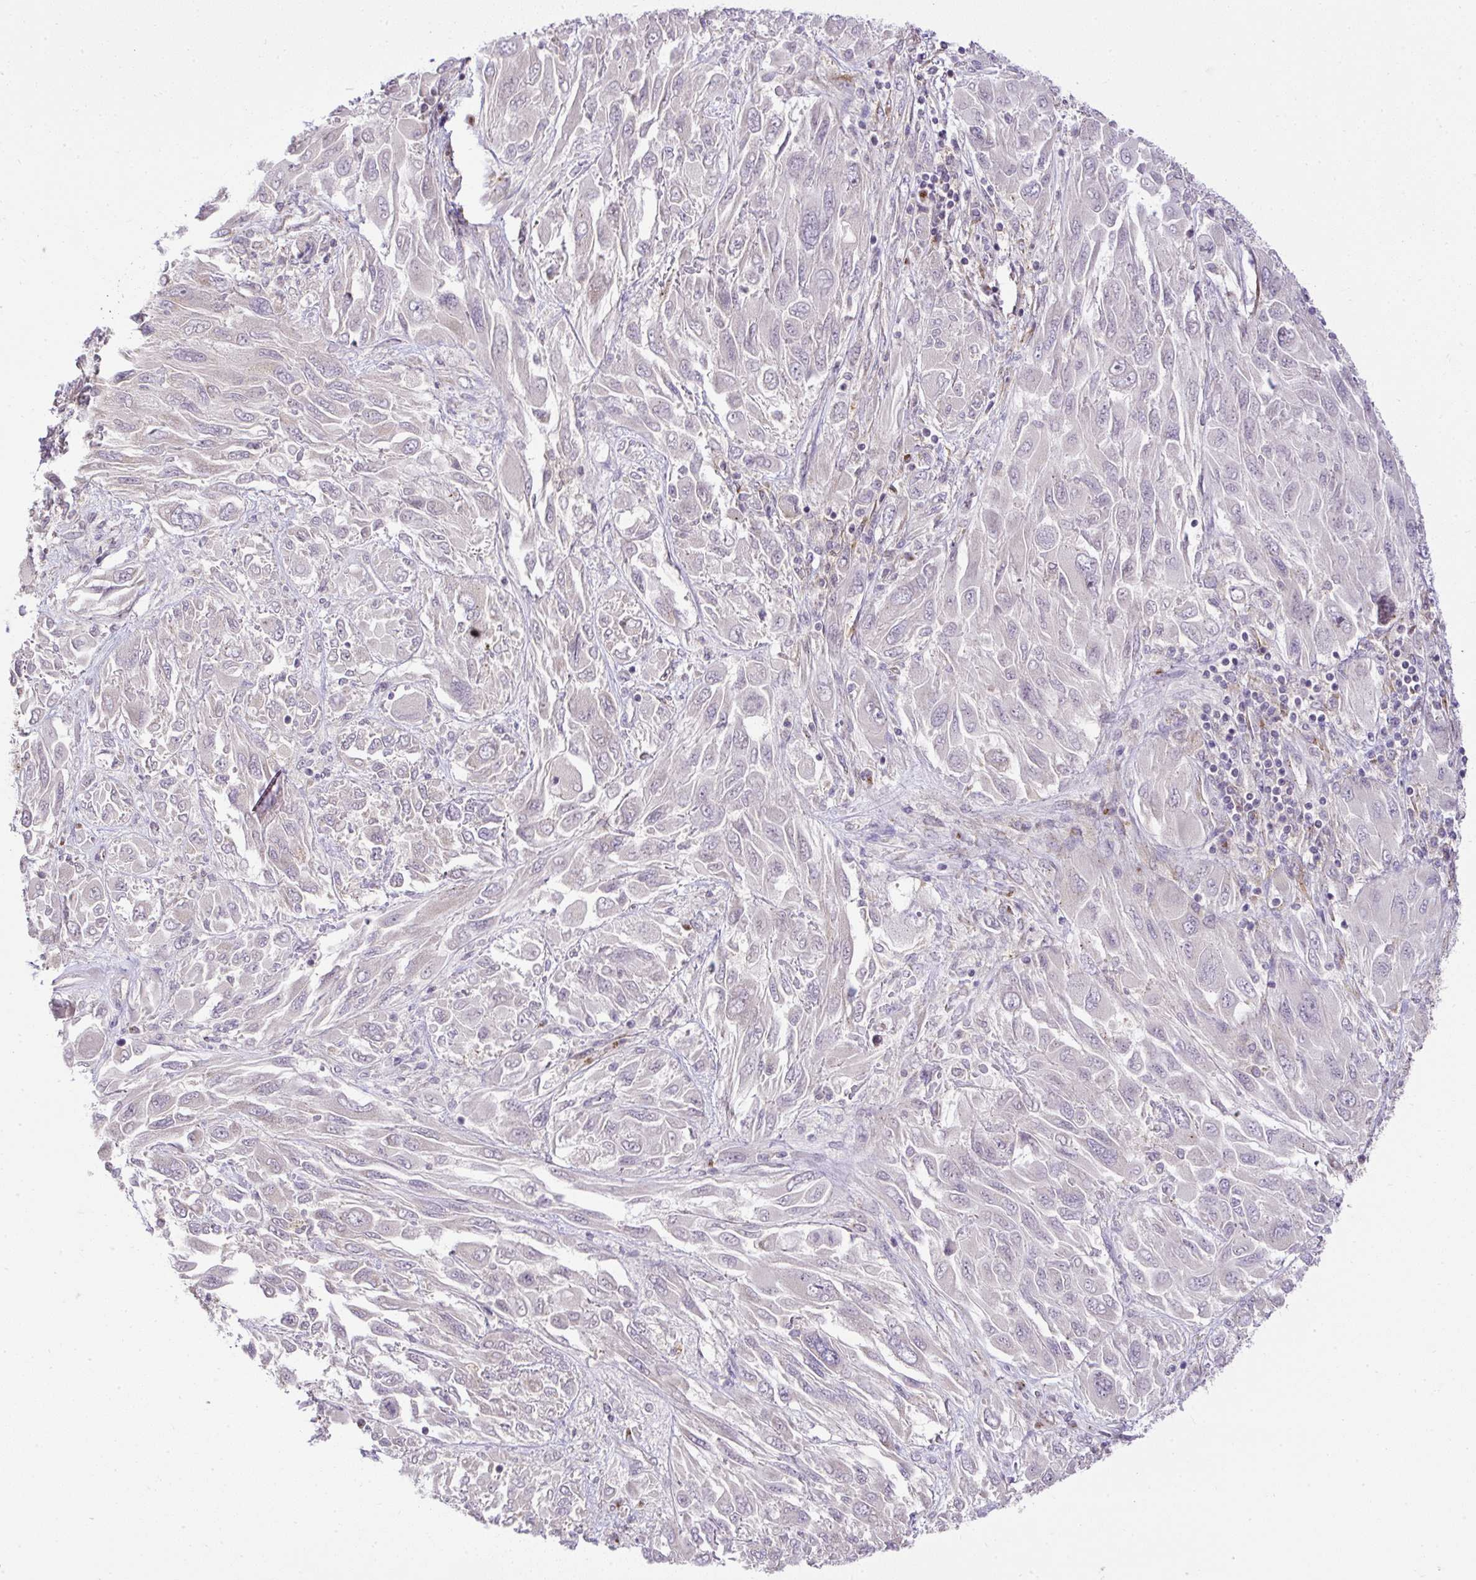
{"staining": {"intensity": "negative", "quantity": "none", "location": "none"}, "tissue": "melanoma", "cell_type": "Tumor cells", "image_type": "cancer", "snomed": [{"axis": "morphology", "description": "Malignant melanoma, NOS"}, {"axis": "topography", "description": "Skin"}], "caption": "DAB immunohistochemical staining of malignant melanoma exhibits no significant positivity in tumor cells.", "gene": "SMC4", "patient": {"sex": "female", "age": 91}}